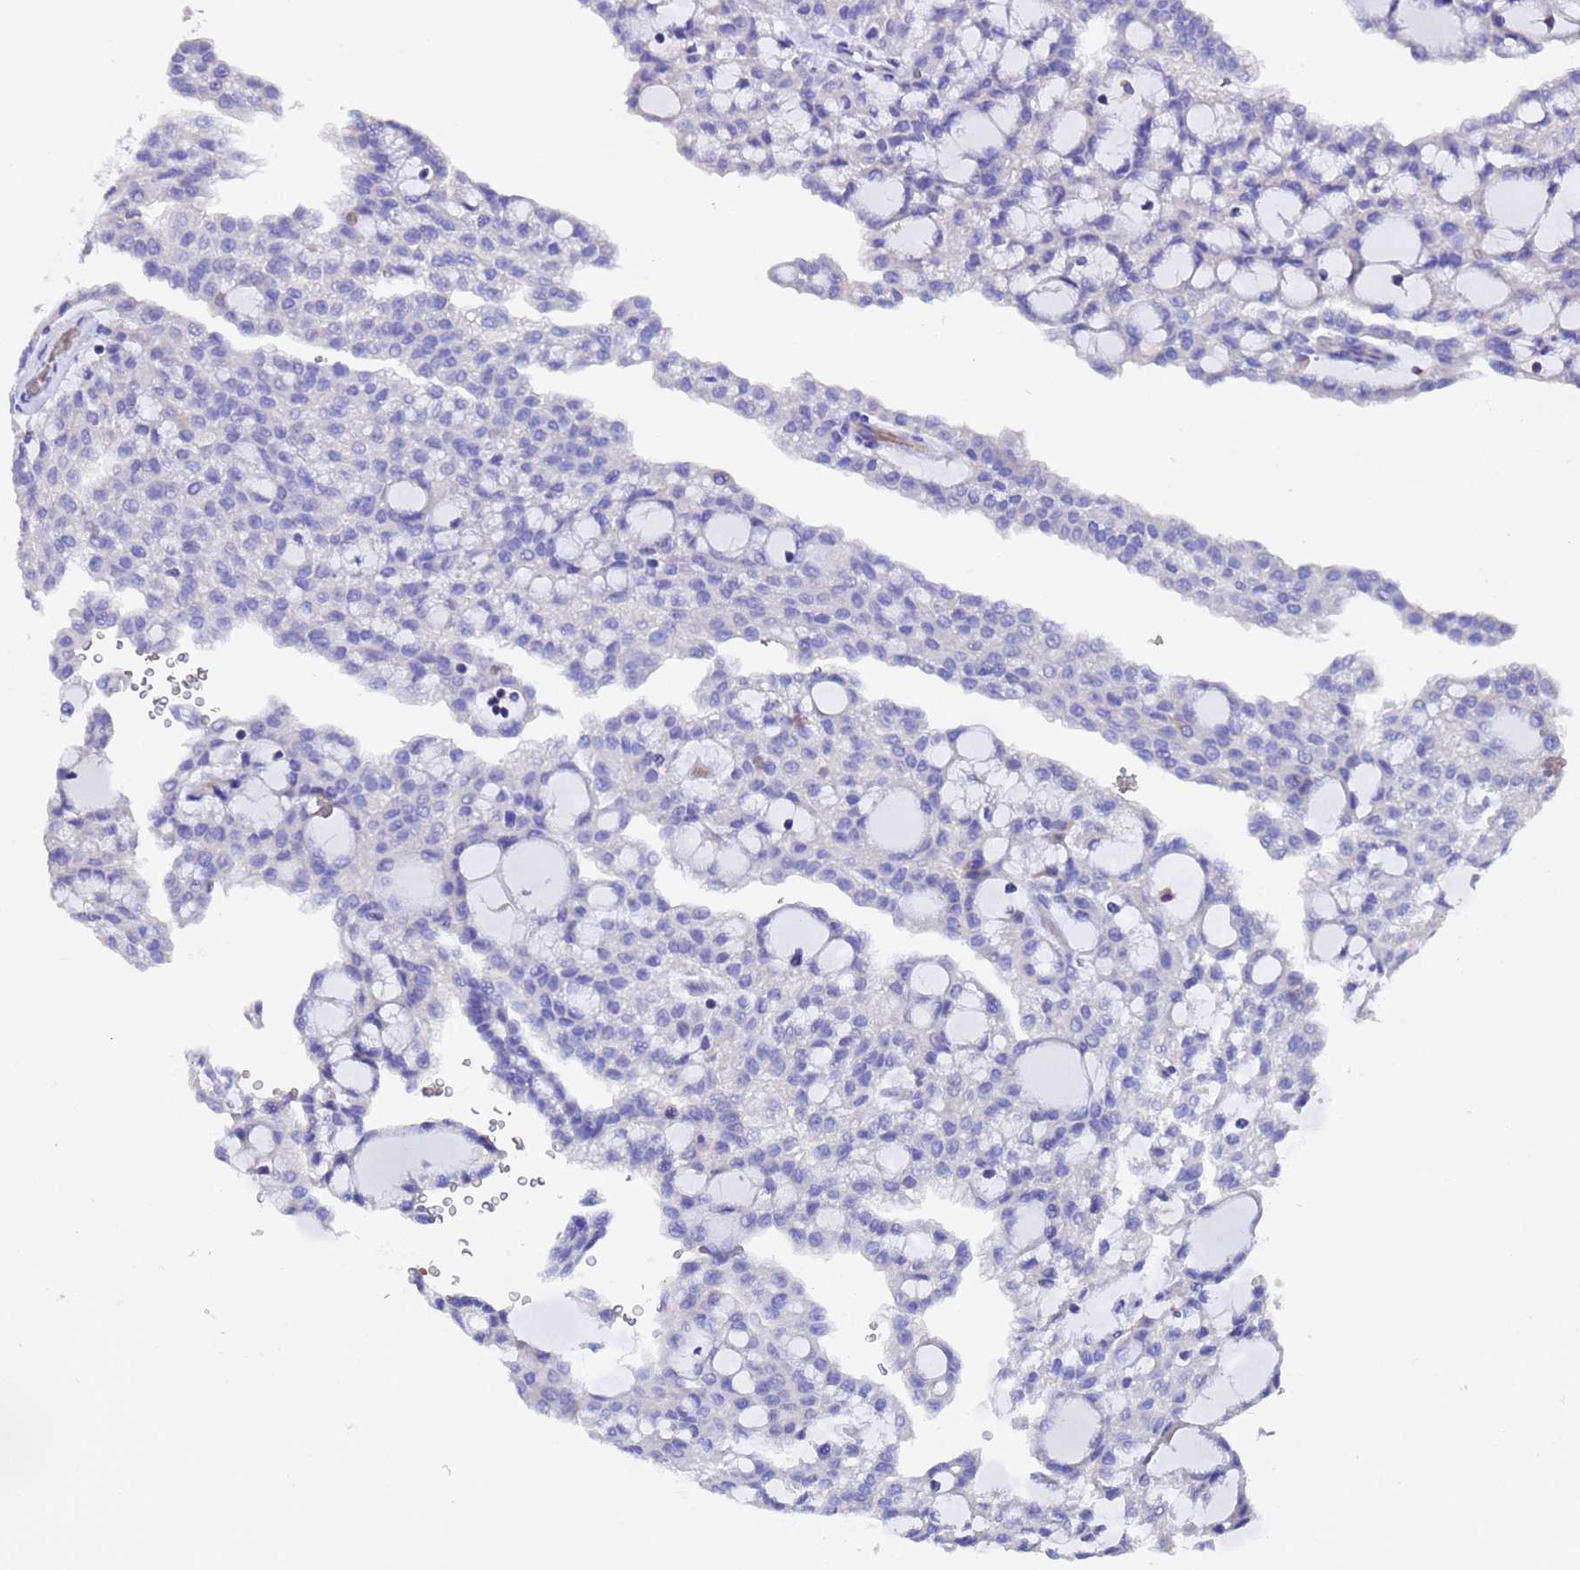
{"staining": {"intensity": "negative", "quantity": "none", "location": "none"}, "tissue": "renal cancer", "cell_type": "Tumor cells", "image_type": "cancer", "snomed": [{"axis": "morphology", "description": "Adenocarcinoma, NOS"}, {"axis": "topography", "description": "Kidney"}], "caption": "IHC histopathology image of neoplastic tissue: adenocarcinoma (renal) stained with DAB shows no significant protein staining in tumor cells.", "gene": "ELP6", "patient": {"sex": "male", "age": 63}}